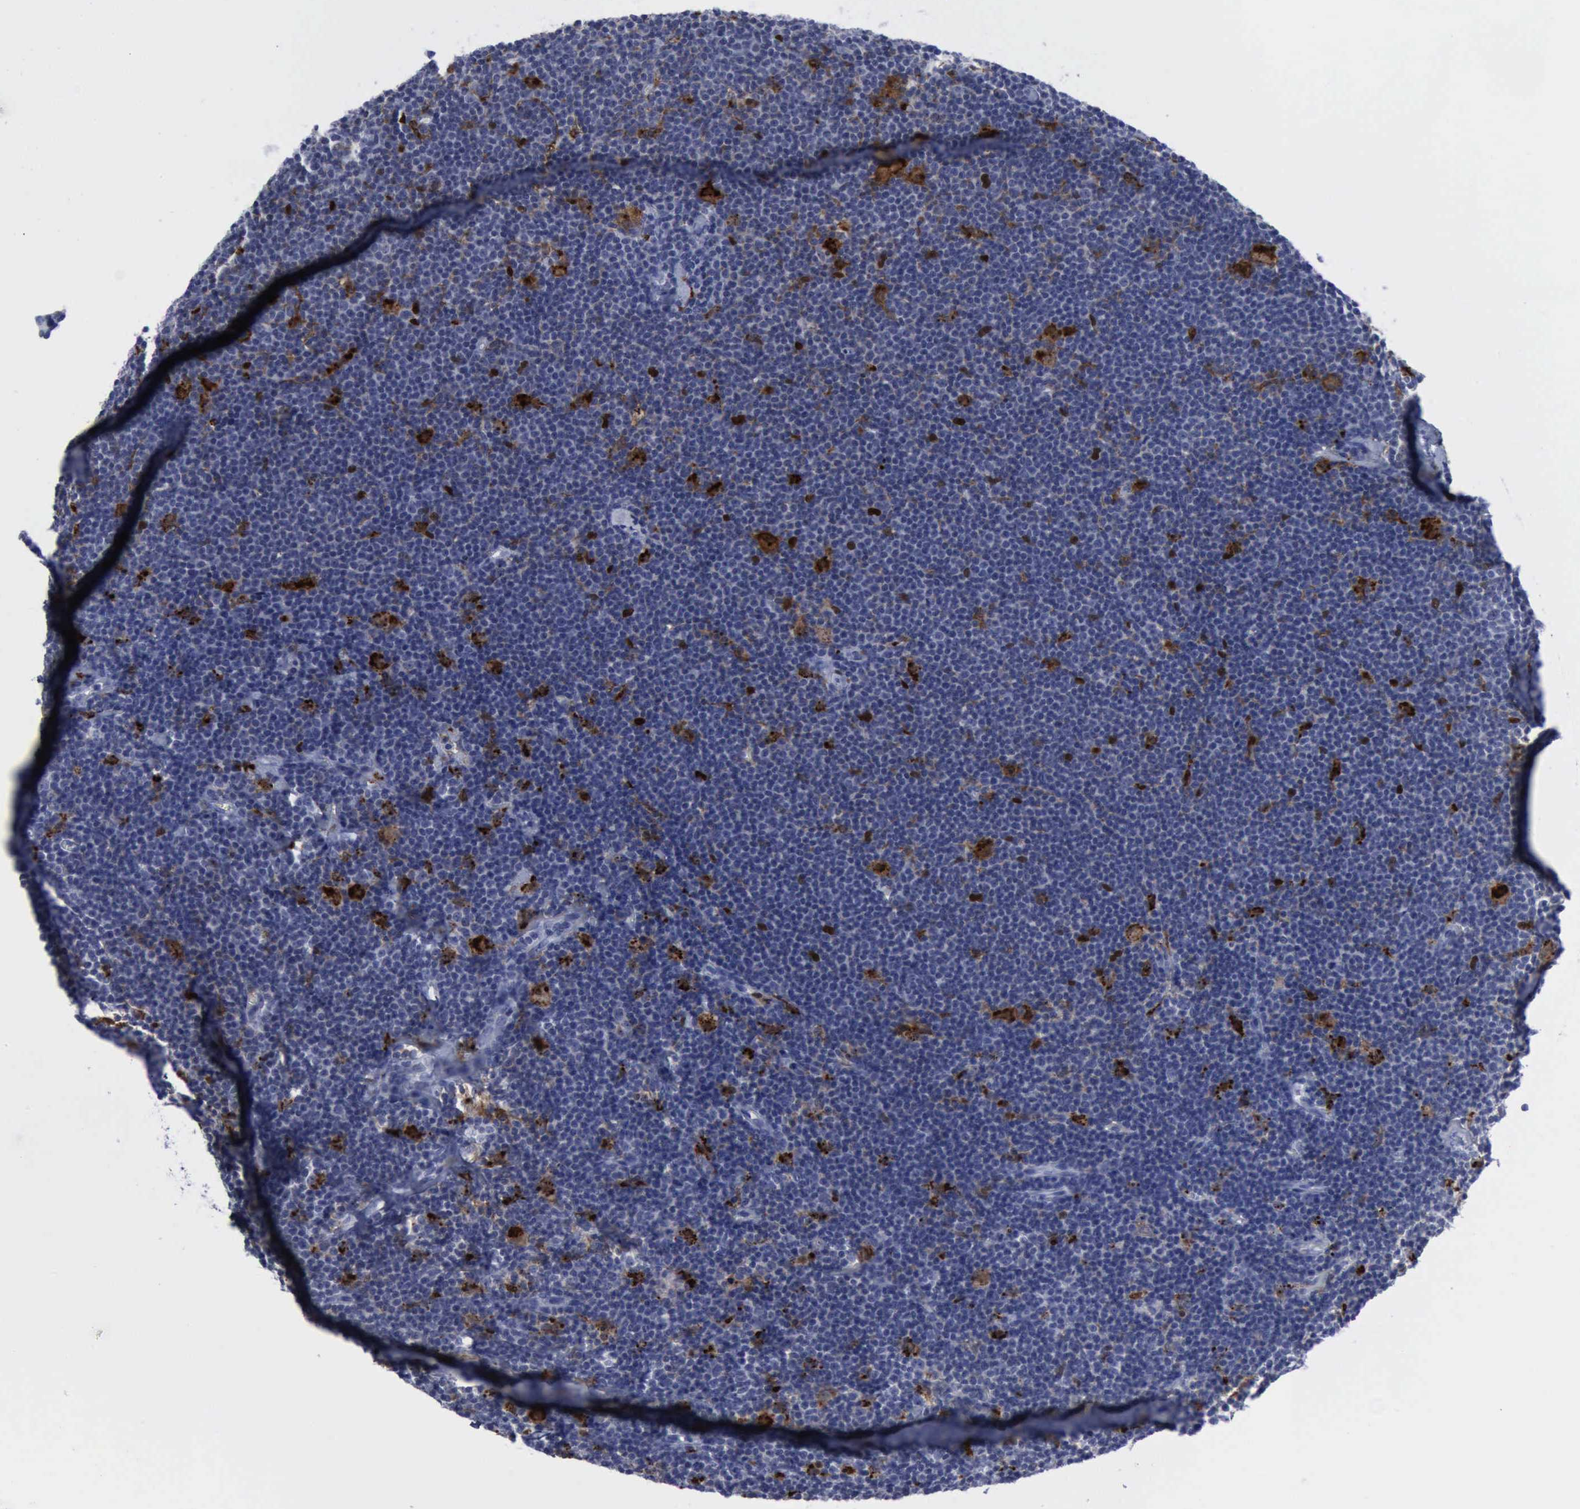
{"staining": {"intensity": "negative", "quantity": "none", "location": "none"}, "tissue": "lymphoma", "cell_type": "Tumor cells", "image_type": "cancer", "snomed": [{"axis": "morphology", "description": "Malignant lymphoma, non-Hodgkin's type, Low grade"}, {"axis": "topography", "description": "Lymph node"}], "caption": "The image displays no significant staining in tumor cells of malignant lymphoma, non-Hodgkin's type (low-grade).", "gene": "CSTA", "patient": {"sex": "male", "age": 65}}